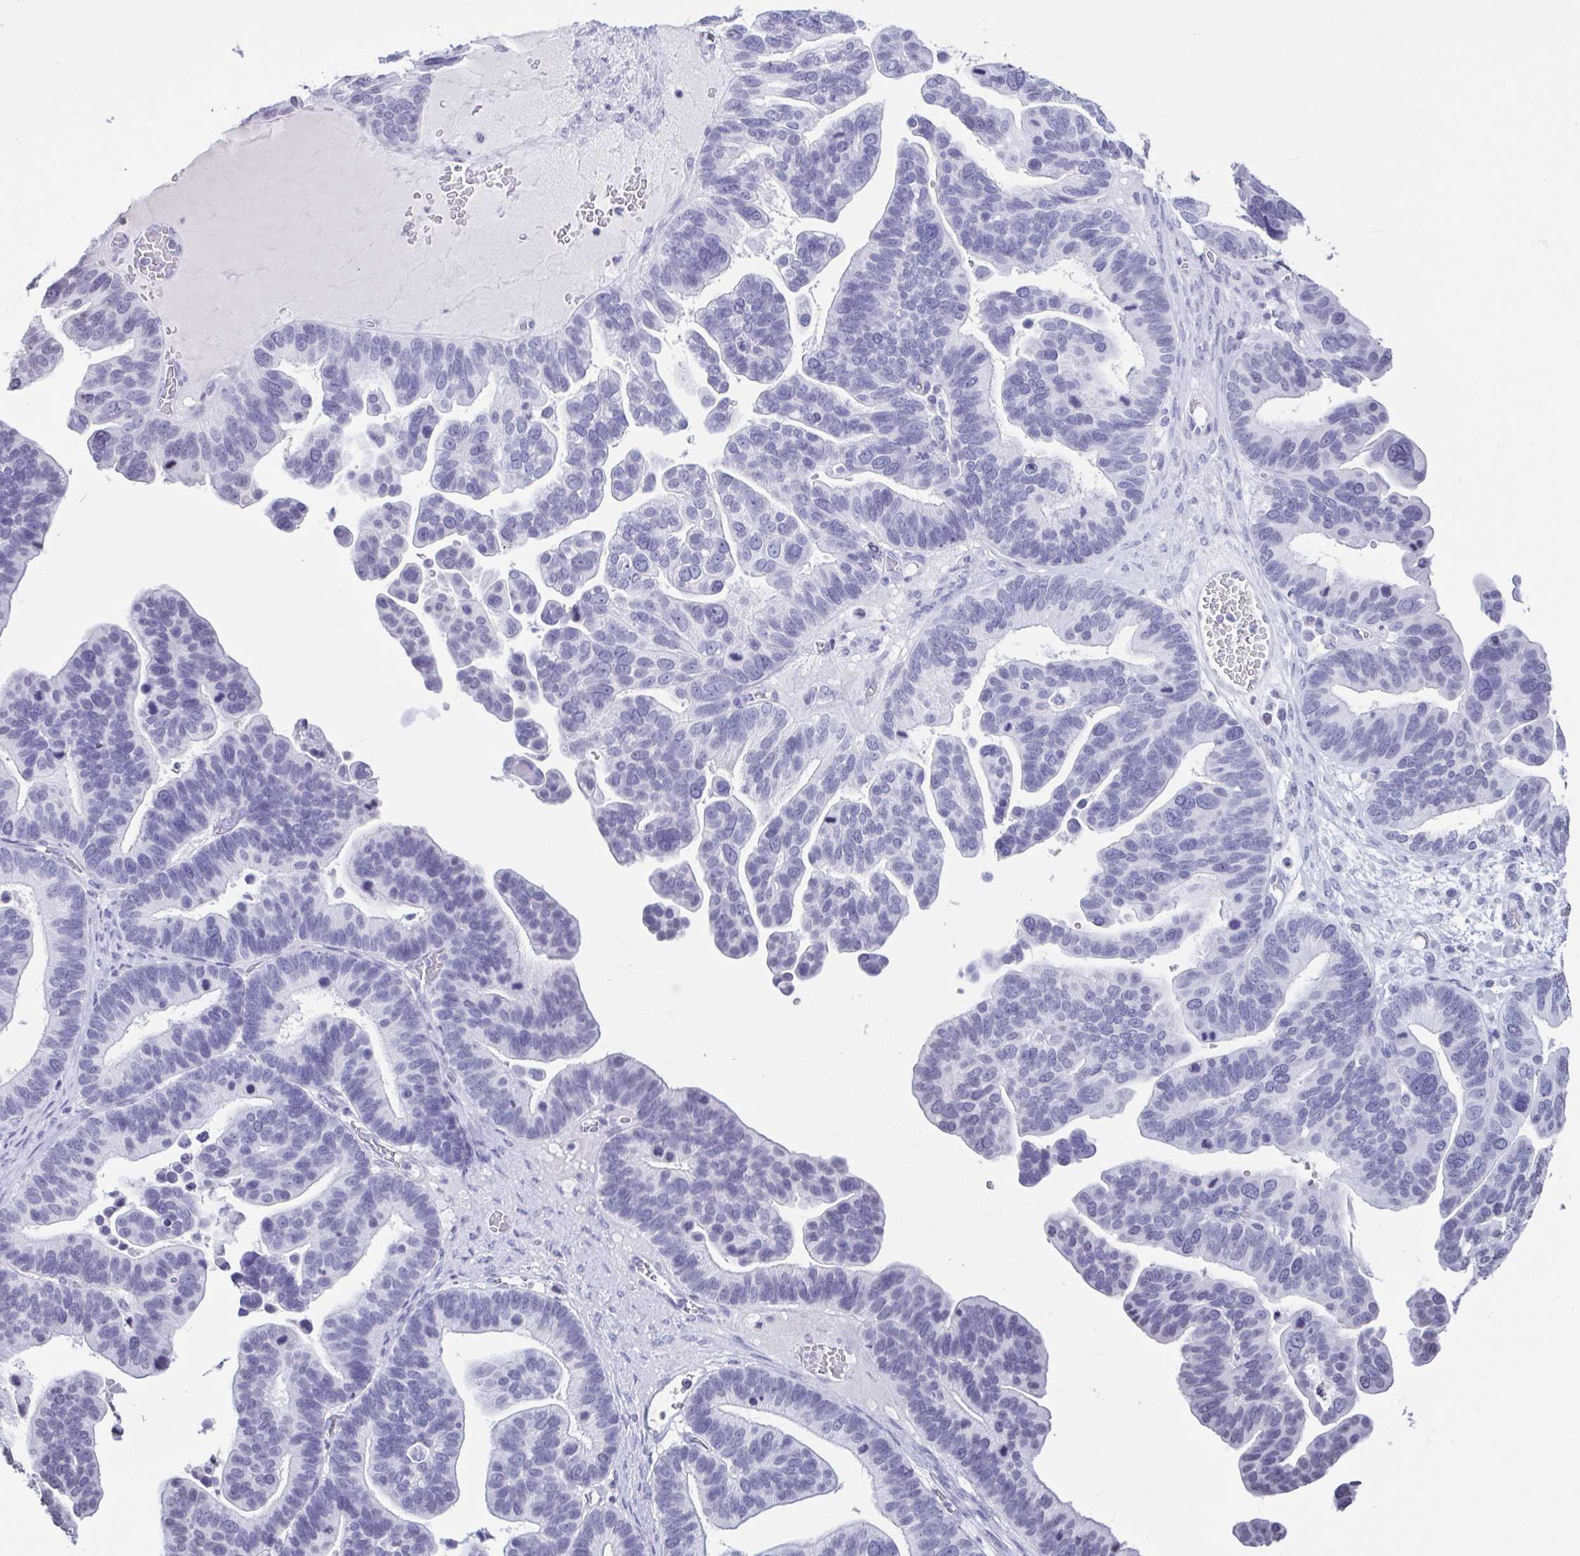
{"staining": {"intensity": "negative", "quantity": "none", "location": "none"}, "tissue": "ovarian cancer", "cell_type": "Tumor cells", "image_type": "cancer", "snomed": [{"axis": "morphology", "description": "Cystadenocarcinoma, serous, NOS"}, {"axis": "topography", "description": "Ovary"}], "caption": "High magnification brightfield microscopy of ovarian cancer stained with DAB (brown) and counterstained with hematoxylin (blue): tumor cells show no significant staining.", "gene": "VCY1B", "patient": {"sex": "female", "age": 56}}